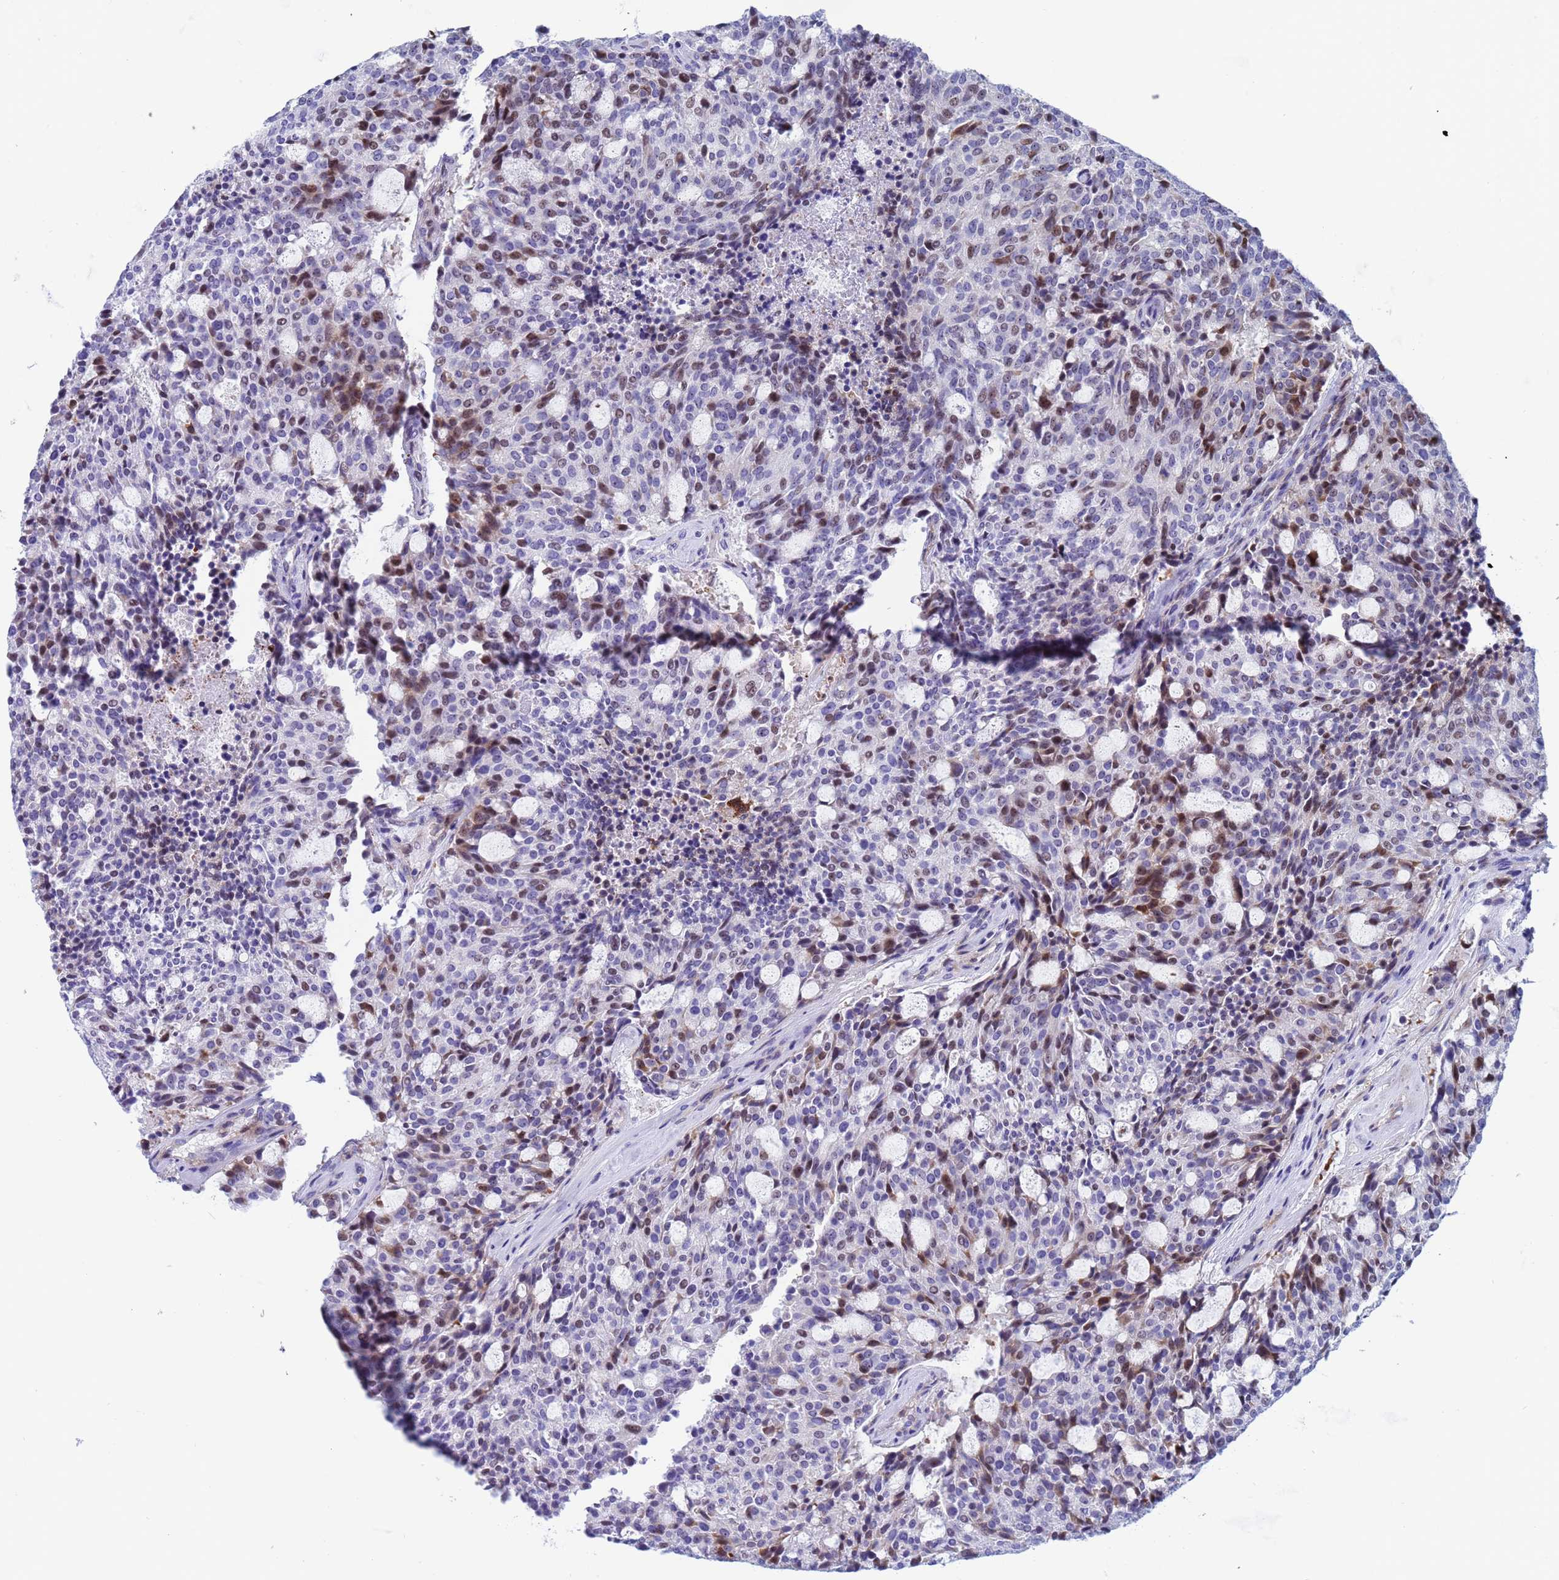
{"staining": {"intensity": "moderate", "quantity": "<25%", "location": "nuclear"}, "tissue": "carcinoid", "cell_type": "Tumor cells", "image_type": "cancer", "snomed": [{"axis": "morphology", "description": "Carcinoid, malignant, NOS"}, {"axis": "topography", "description": "Pancreas"}], "caption": "Moderate nuclear protein positivity is present in about <25% of tumor cells in carcinoid.", "gene": "POP5", "patient": {"sex": "female", "age": 54}}